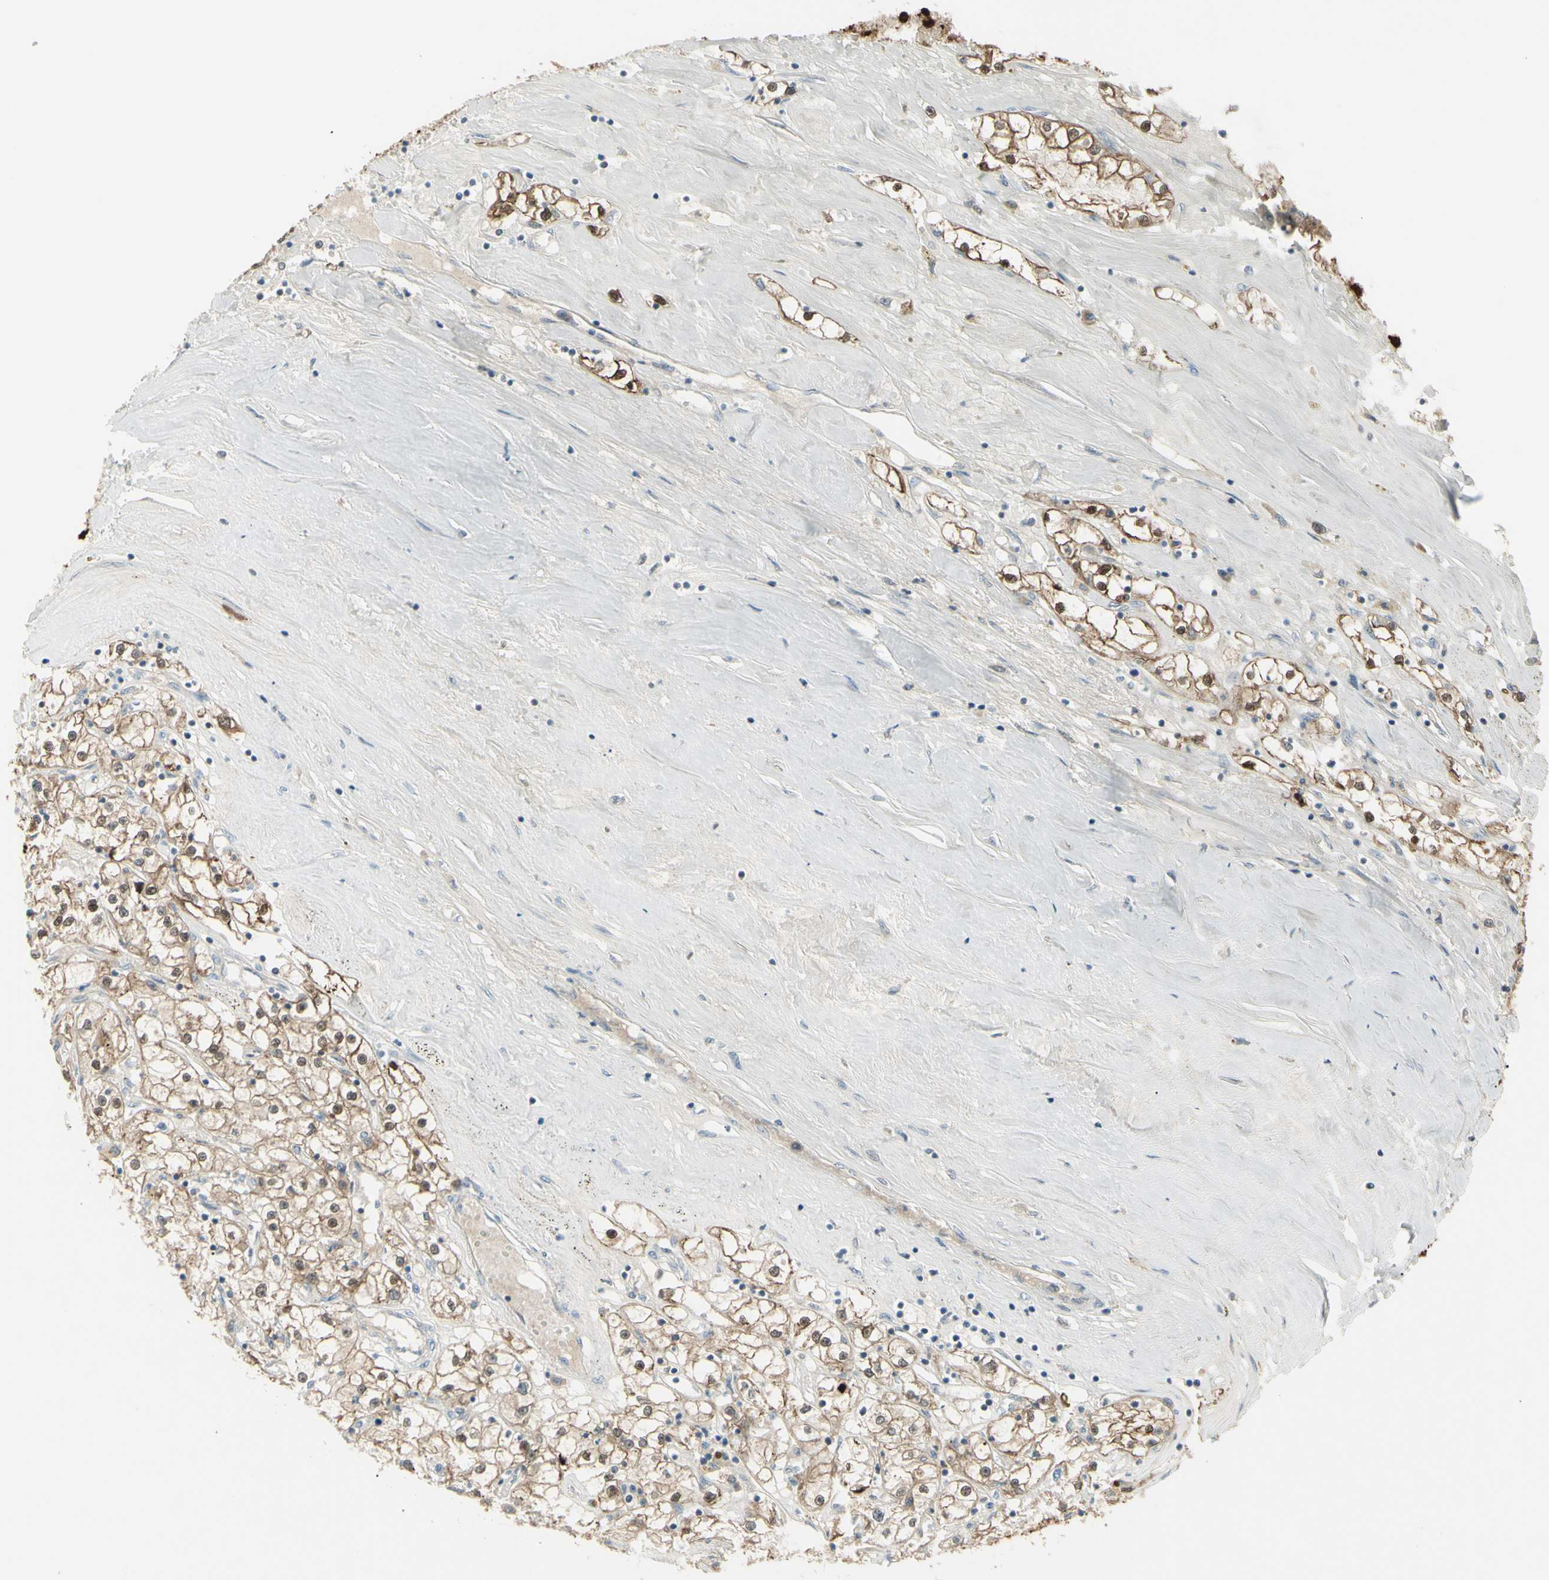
{"staining": {"intensity": "moderate", "quantity": ">75%", "location": "cytoplasmic/membranous,nuclear"}, "tissue": "renal cancer", "cell_type": "Tumor cells", "image_type": "cancer", "snomed": [{"axis": "morphology", "description": "Adenocarcinoma, NOS"}, {"axis": "topography", "description": "Kidney"}], "caption": "High-power microscopy captured an IHC micrograph of adenocarcinoma (renal), revealing moderate cytoplasmic/membranous and nuclear positivity in approximately >75% of tumor cells. Using DAB (brown) and hematoxylin (blue) stains, captured at high magnification using brightfield microscopy.", "gene": "C1orf159", "patient": {"sex": "male", "age": 56}}